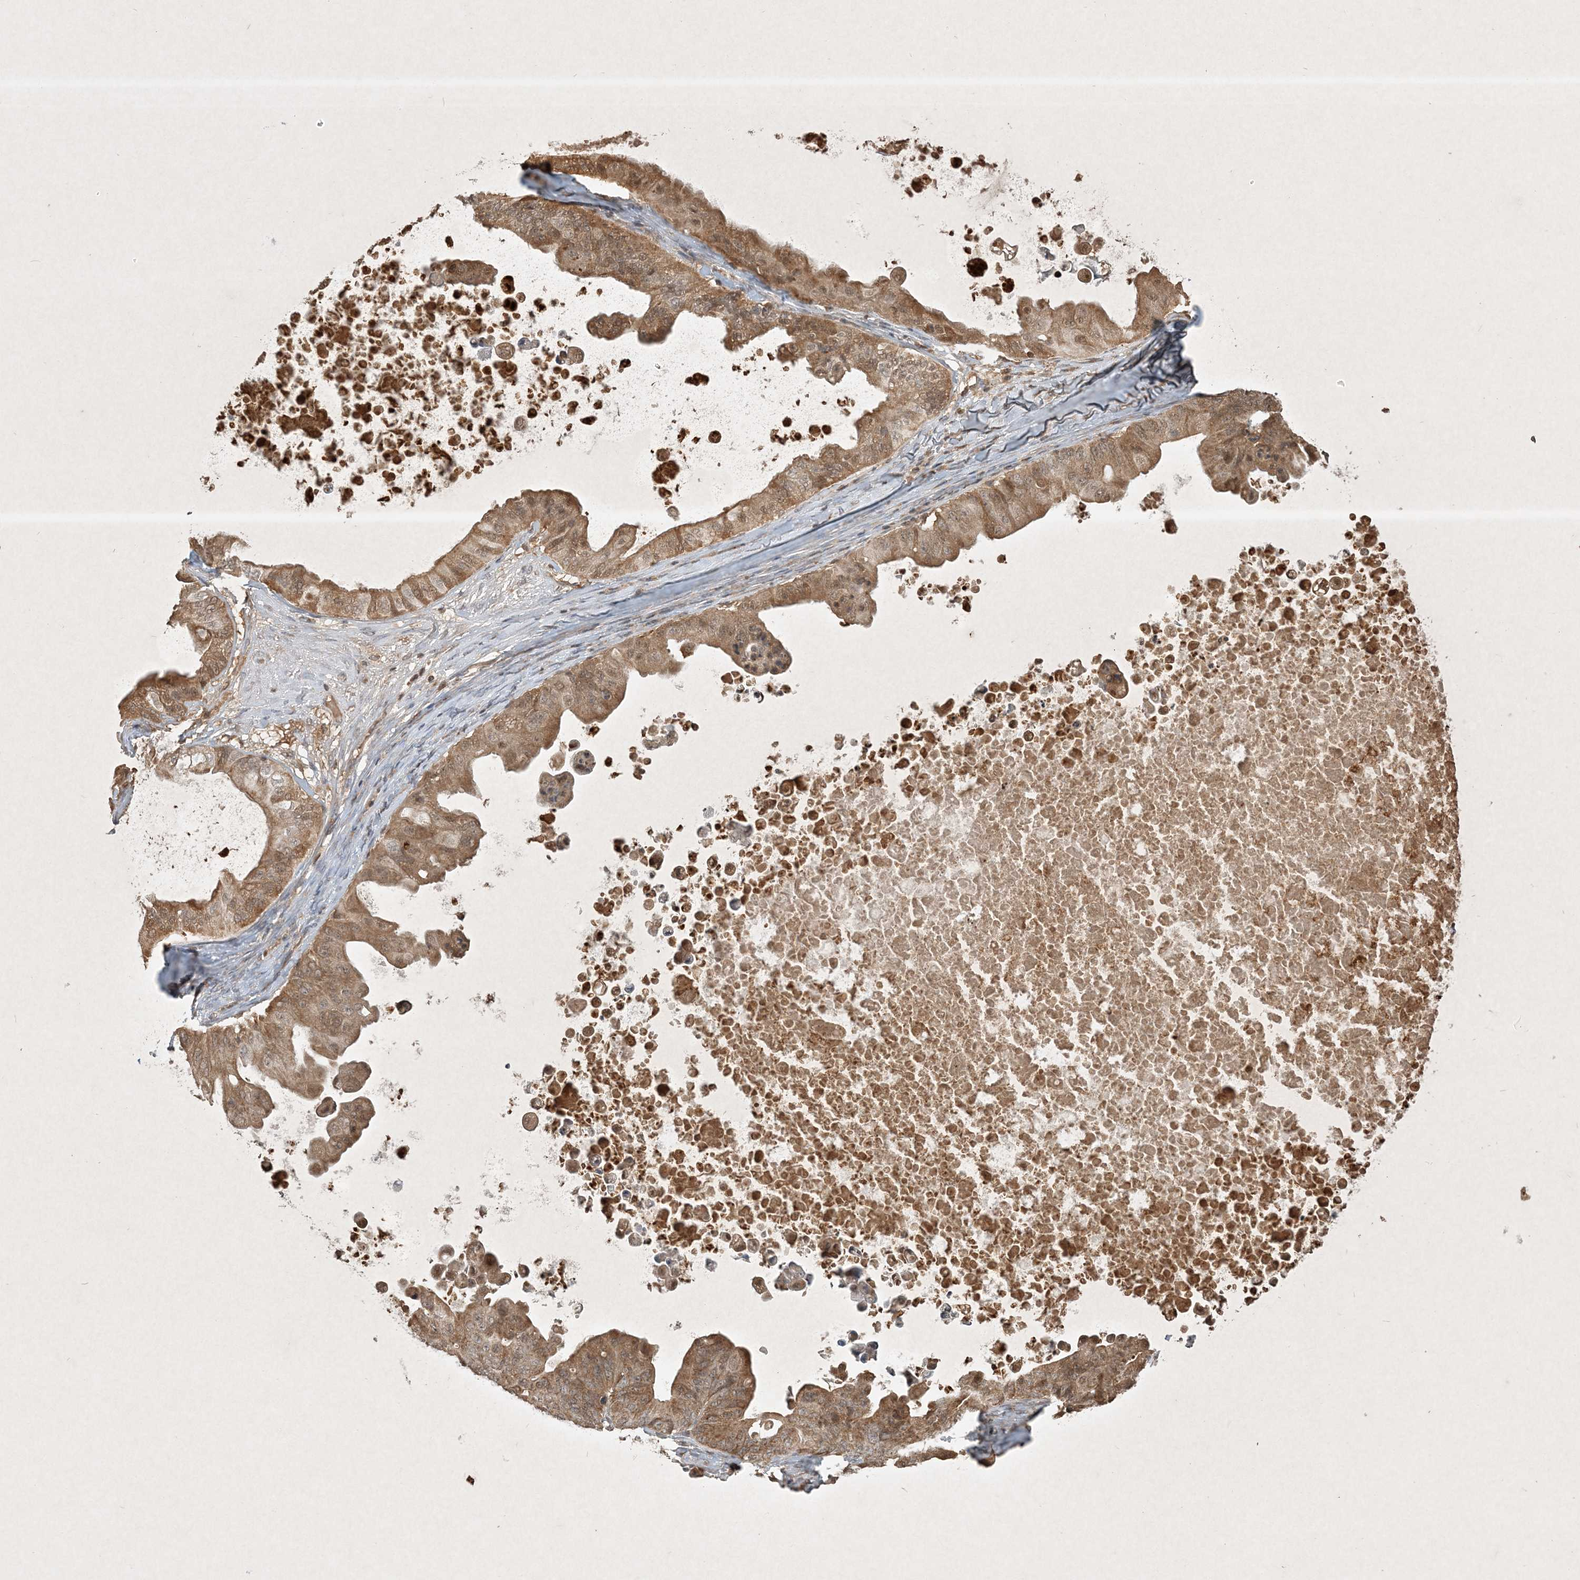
{"staining": {"intensity": "moderate", "quantity": ">75%", "location": "cytoplasmic/membranous,nuclear"}, "tissue": "ovarian cancer", "cell_type": "Tumor cells", "image_type": "cancer", "snomed": [{"axis": "morphology", "description": "Cystadenocarcinoma, mucinous, NOS"}, {"axis": "topography", "description": "Ovary"}], "caption": "Protein analysis of ovarian cancer (mucinous cystadenocarcinoma) tissue demonstrates moderate cytoplasmic/membranous and nuclear staining in about >75% of tumor cells.", "gene": "PLTP", "patient": {"sex": "female", "age": 37}}